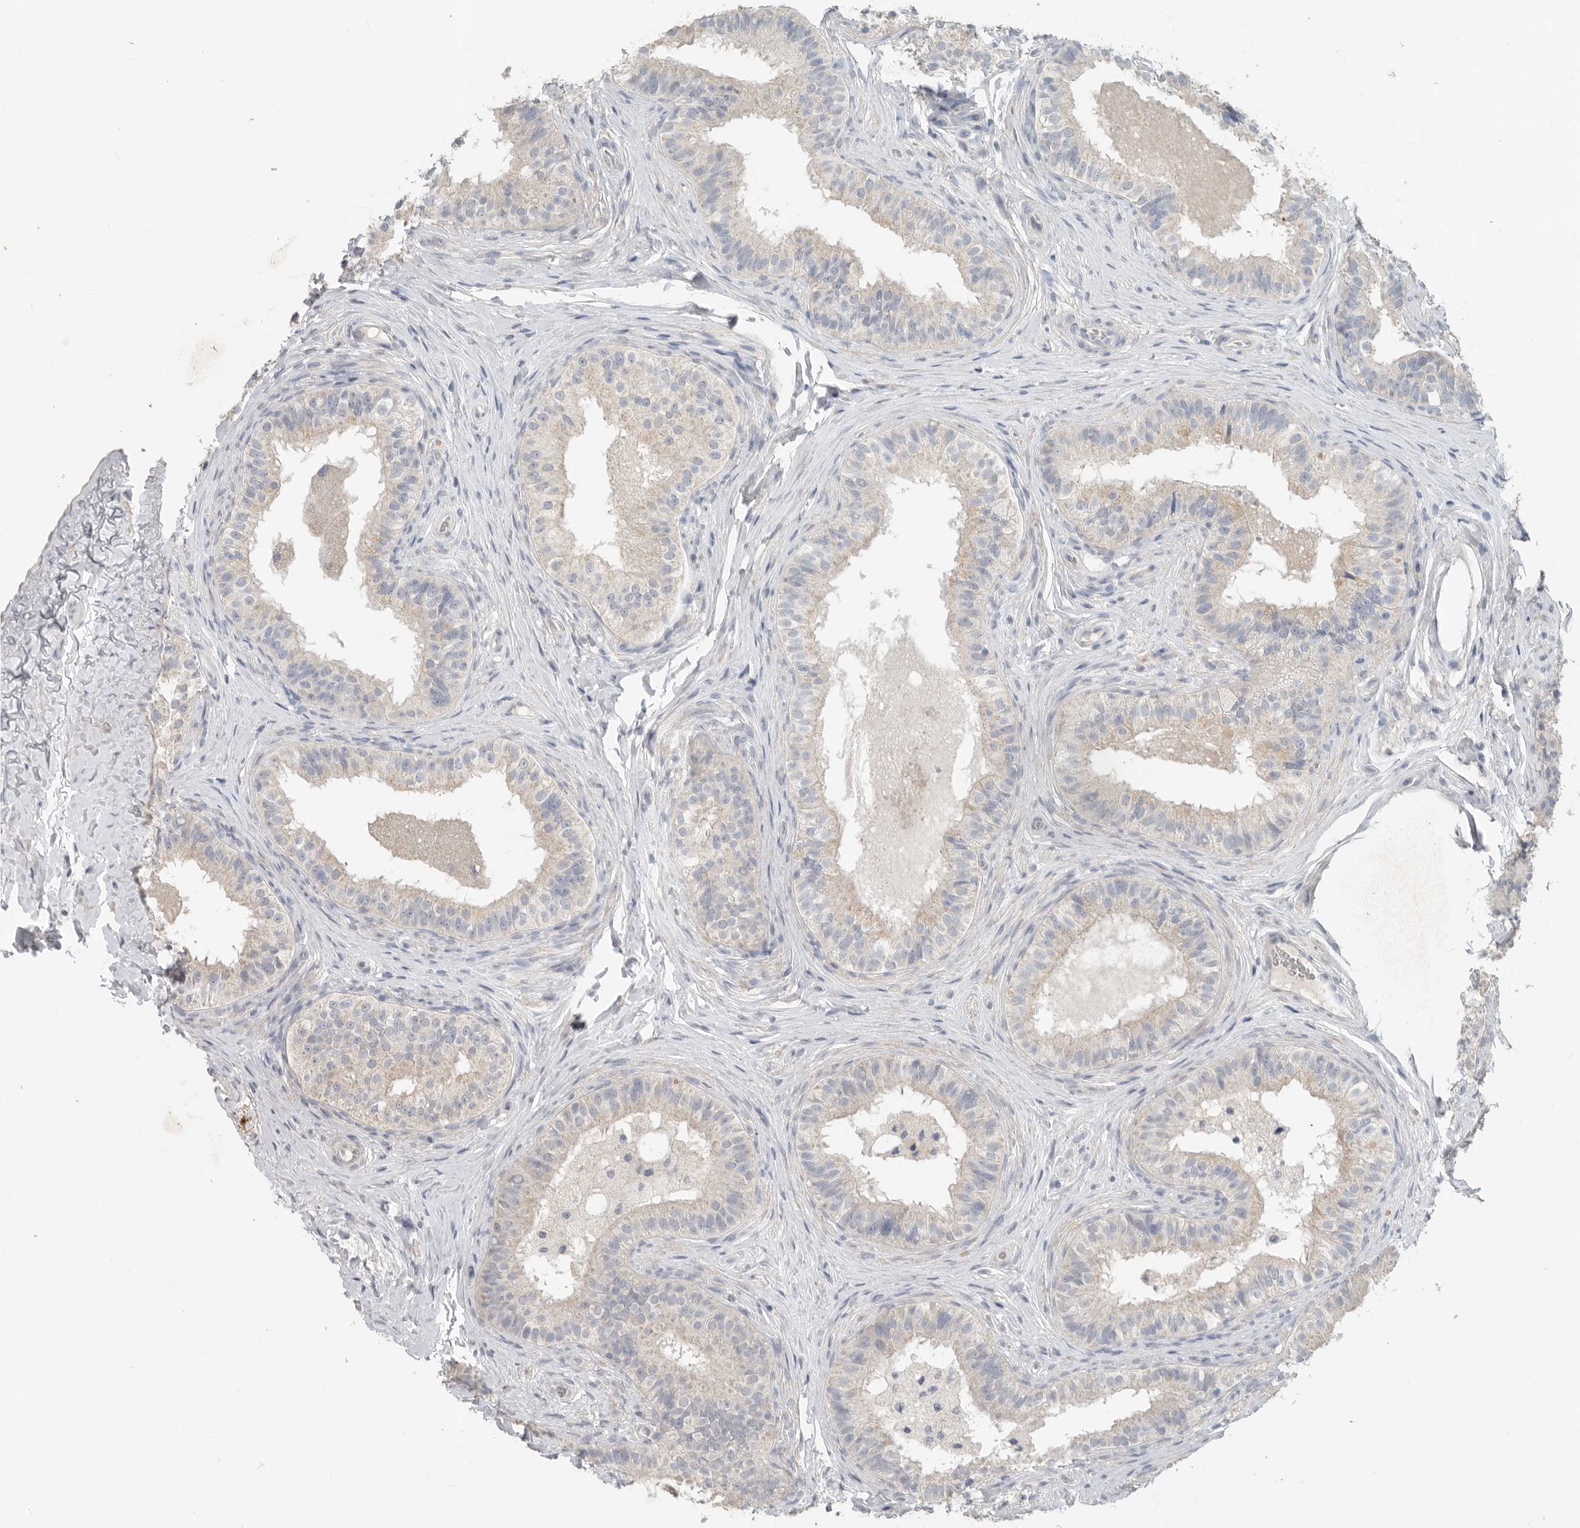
{"staining": {"intensity": "negative", "quantity": "none", "location": "none"}, "tissue": "epididymis", "cell_type": "Glandular cells", "image_type": "normal", "snomed": [{"axis": "morphology", "description": "Normal tissue, NOS"}, {"axis": "topography", "description": "Epididymis"}], "caption": "High magnification brightfield microscopy of benign epididymis stained with DAB (brown) and counterstained with hematoxylin (blue): glandular cells show no significant expression.", "gene": "REG4", "patient": {"sex": "male", "age": 49}}